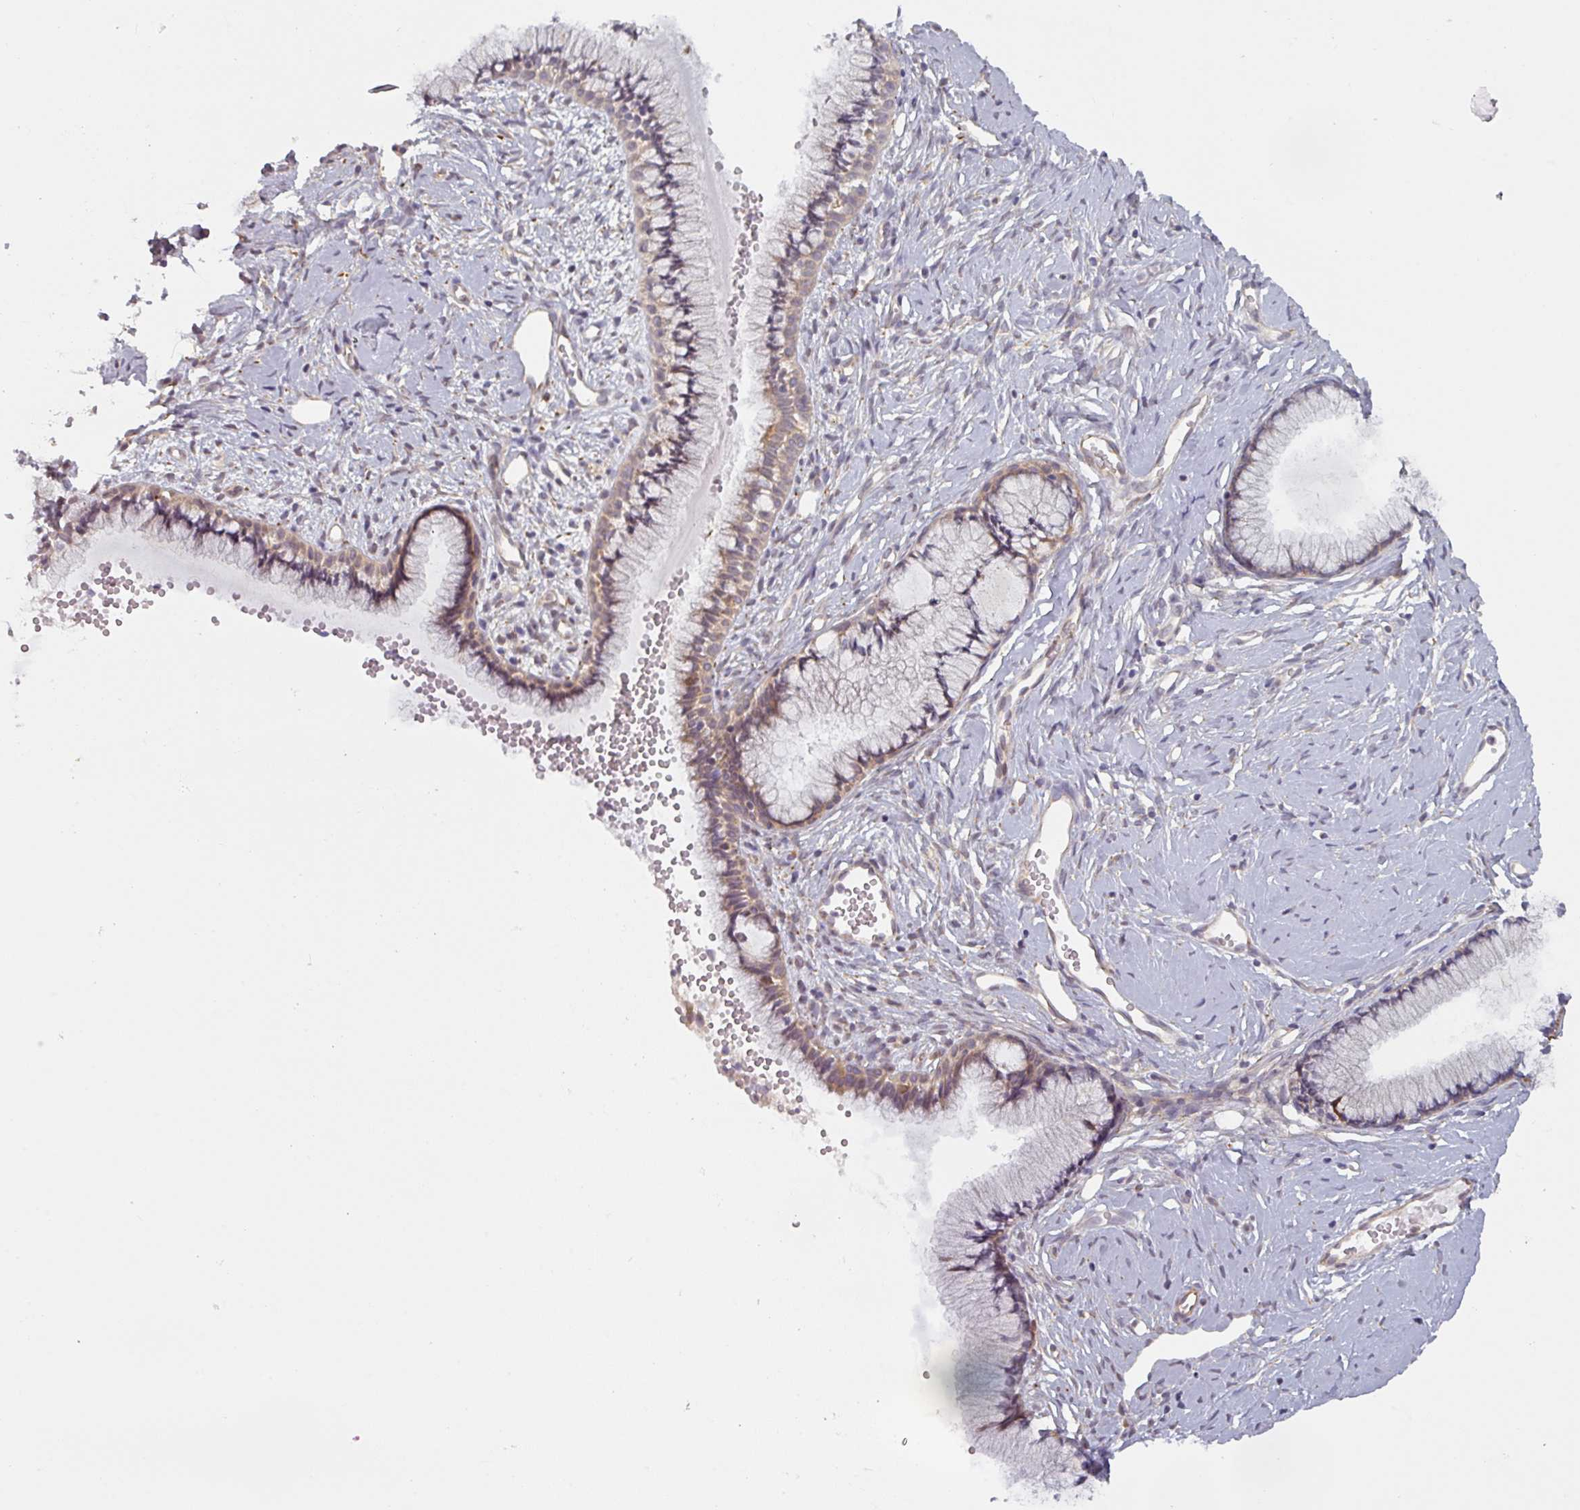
{"staining": {"intensity": "weak", "quantity": "25%-75%", "location": "cytoplasmic/membranous"}, "tissue": "cervix", "cell_type": "Glandular cells", "image_type": "normal", "snomed": [{"axis": "morphology", "description": "Normal tissue, NOS"}, {"axis": "topography", "description": "Cervix"}], "caption": "High-power microscopy captured an IHC image of unremarkable cervix, revealing weak cytoplasmic/membranous staining in about 25%-75% of glandular cells.", "gene": "TAPT1", "patient": {"sex": "female", "age": 40}}